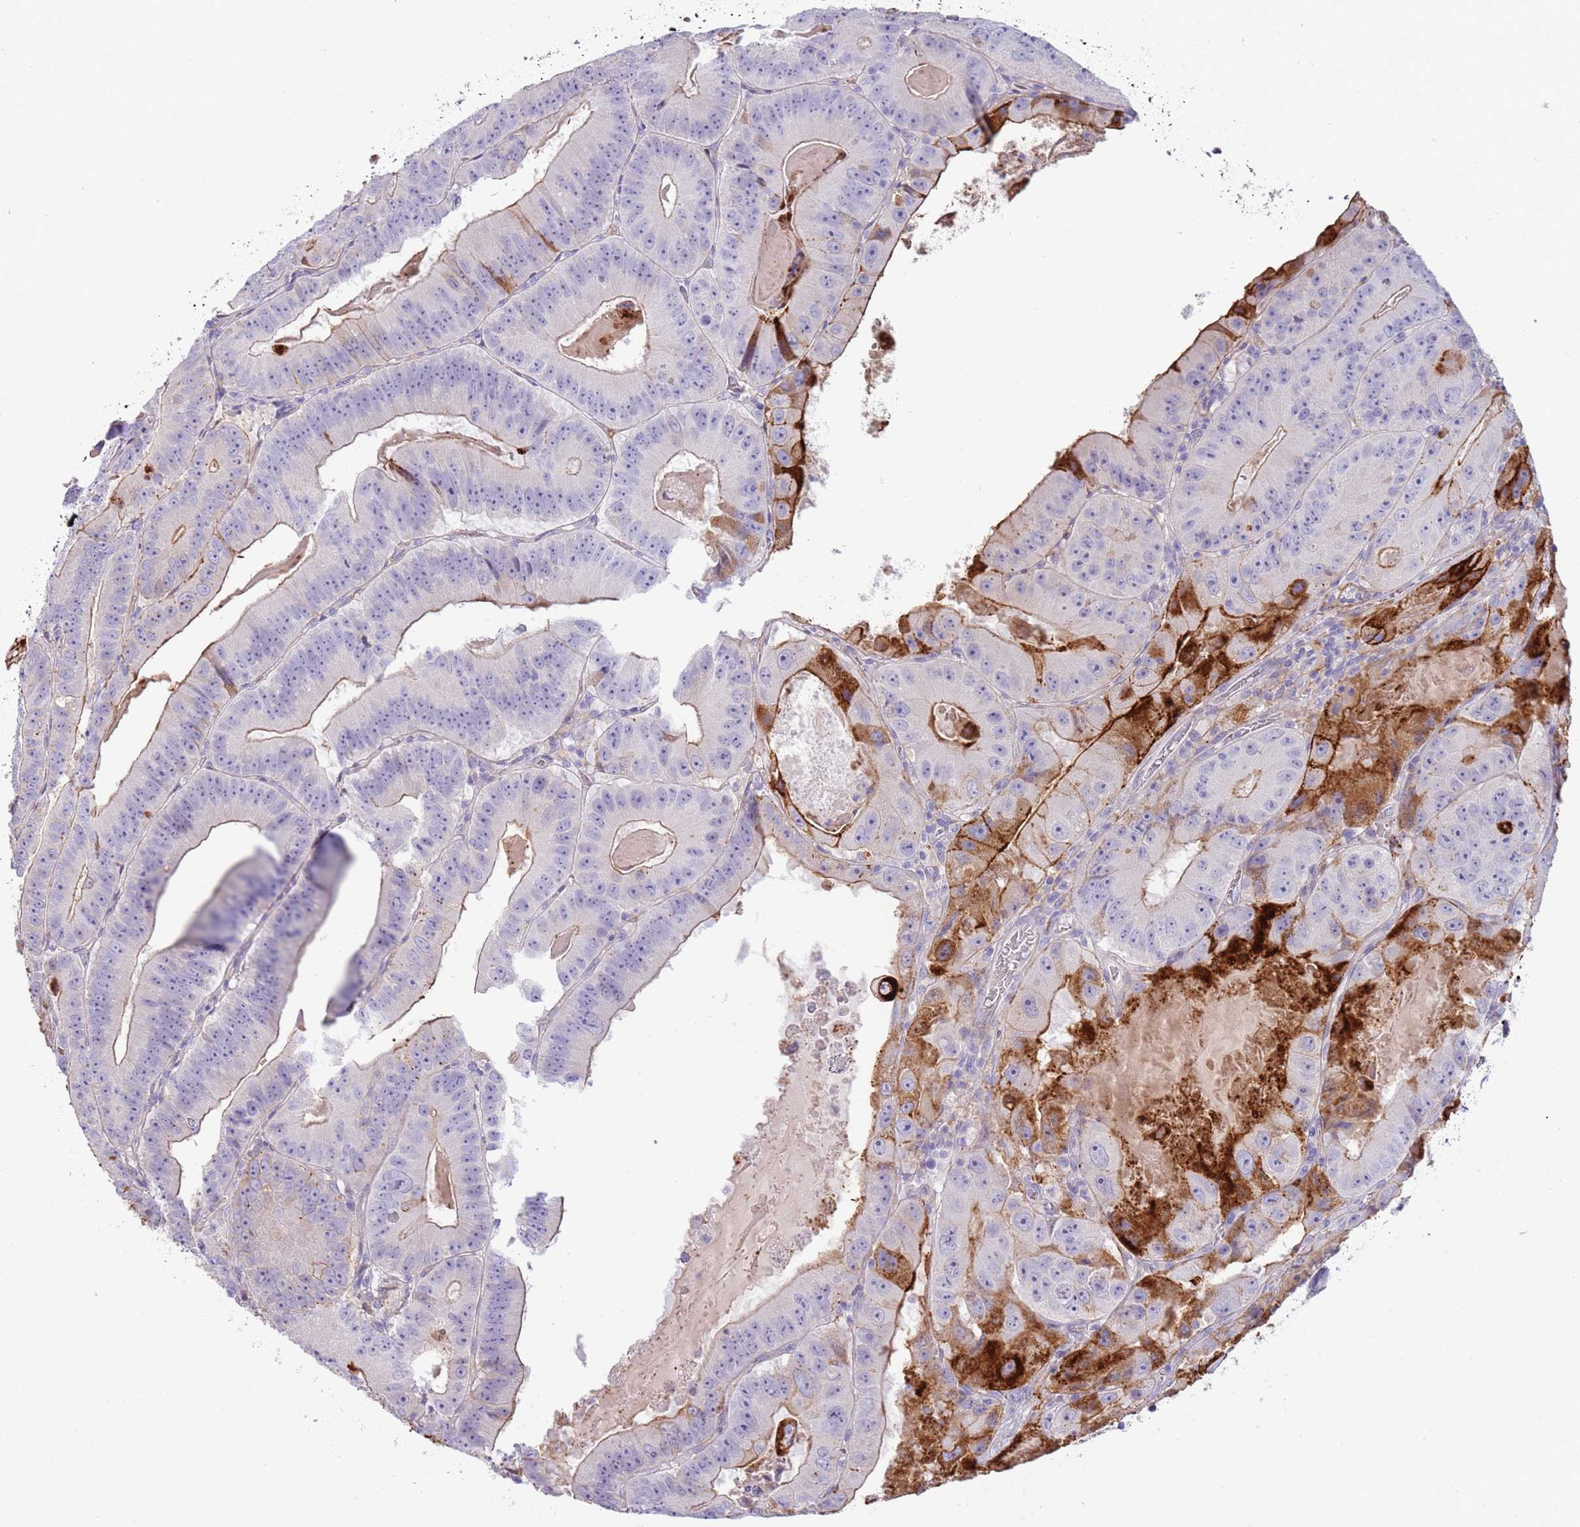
{"staining": {"intensity": "strong", "quantity": "<25%", "location": "cytoplasmic/membranous"}, "tissue": "colorectal cancer", "cell_type": "Tumor cells", "image_type": "cancer", "snomed": [{"axis": "morphology", "description": "Adenocarcinoma, NOS"}, {"axis": "topography", "description": "Colon"}], "caption": "A histopathology image showing strong cytoplasmic/membranous expression in approximately <25% of tumor cells in colorectal cancer, as visualized by brown immunohistochemical staining.", "gene": "NBPF3", "patient": {"sex": "female", "age": 86}}